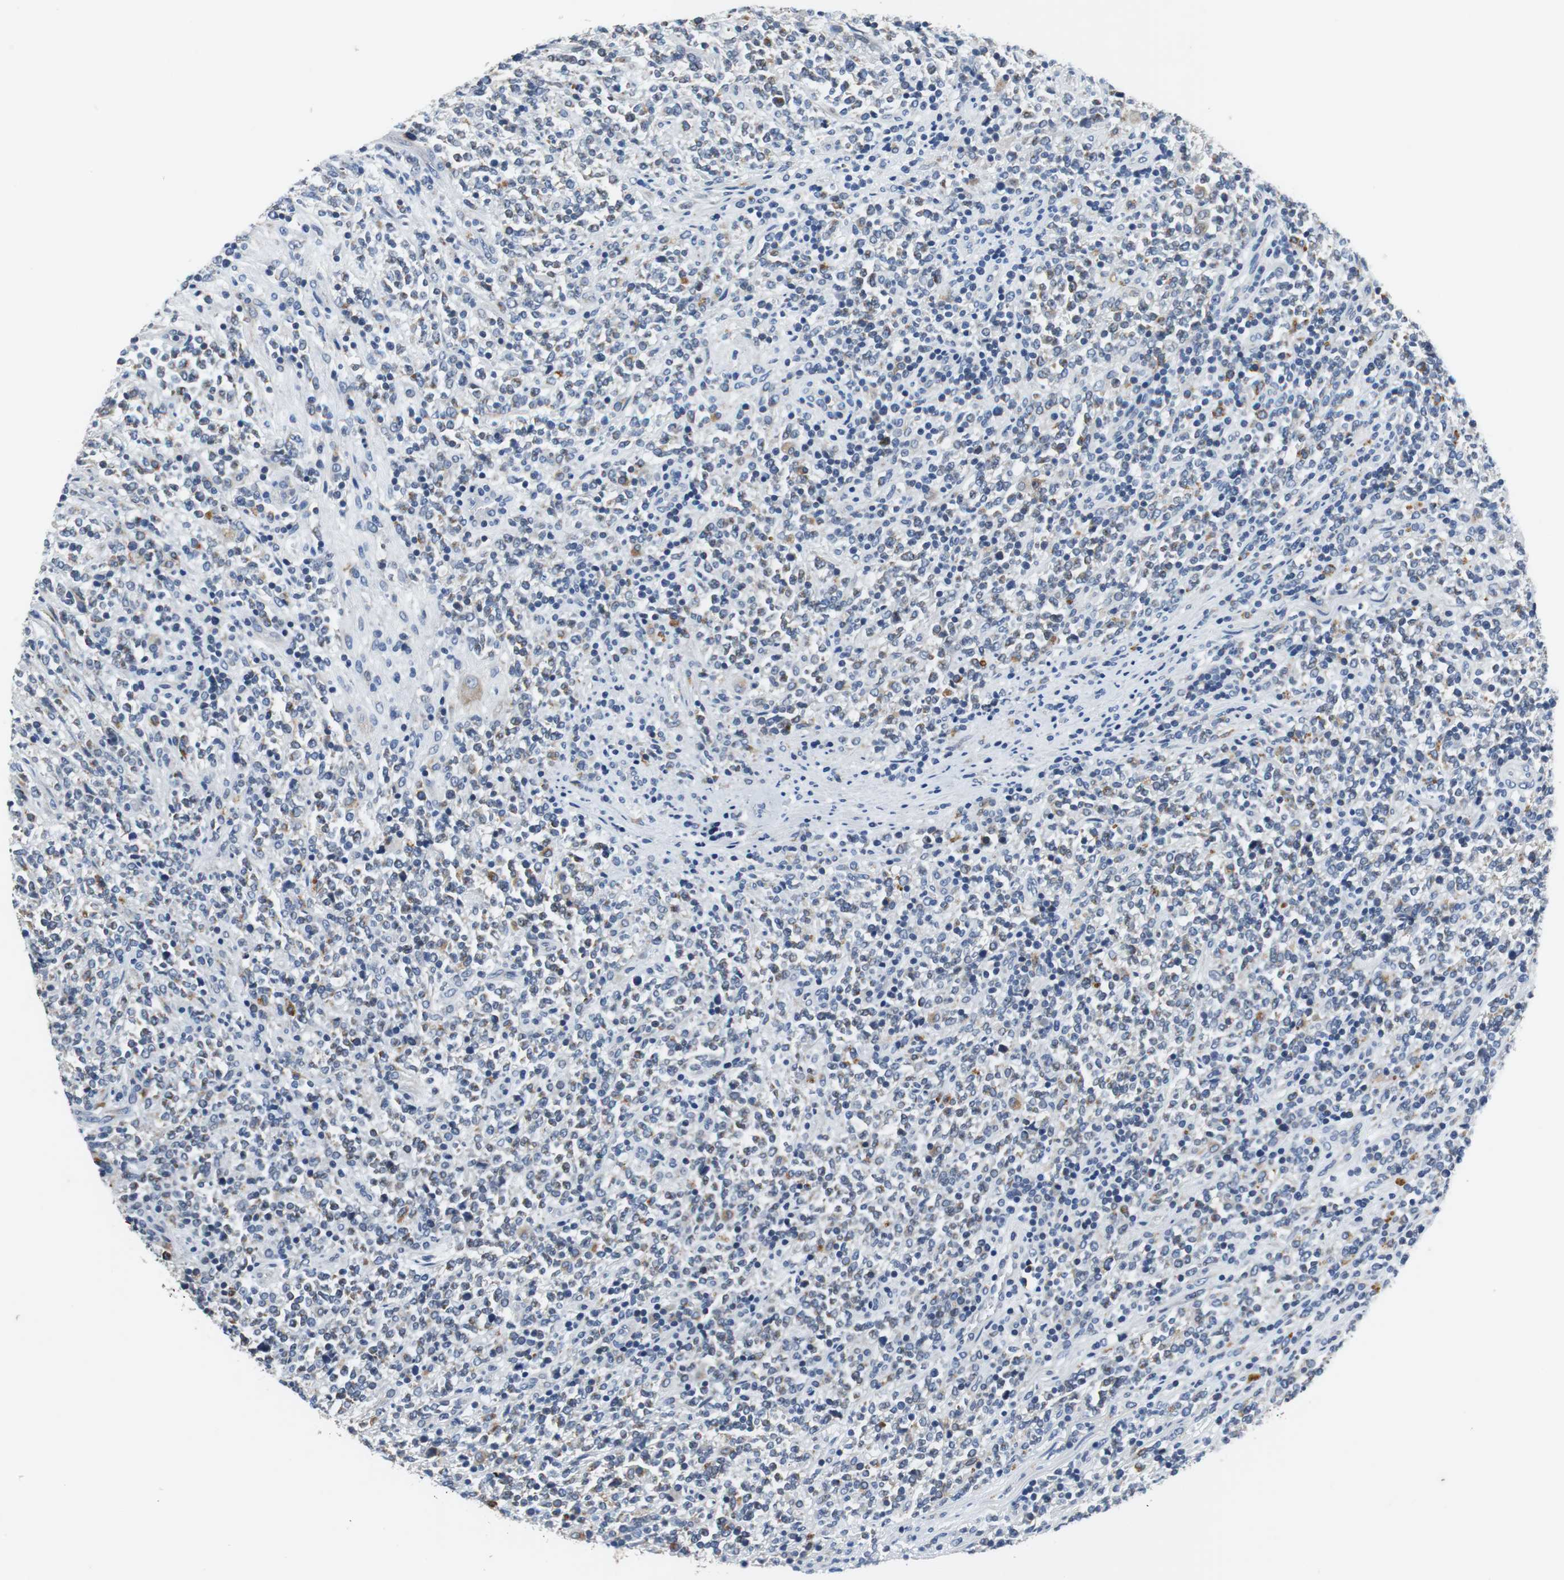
{"staining": {"intensity": "weak", "quantity": "<25%", "location": "cytoplasmic/membranous"}, "tissue": "lymphoma", "cell_type": "Tumor cells", "image_type": "cancer", "snomed": [{"axis": "morphology", "description": "Malignant lymphoma, non-Hodgkin's type, High grade"}, {"axis": "topography", "description": "Soft tissue"}], "caption": "Protein analysis of malignant lymphoma, non-Hodgkin's type (high-grade) displays no significant positivity in tumor cells.", "gene": "NLGN1", "patient": {"sex": "male", "age": 18}}